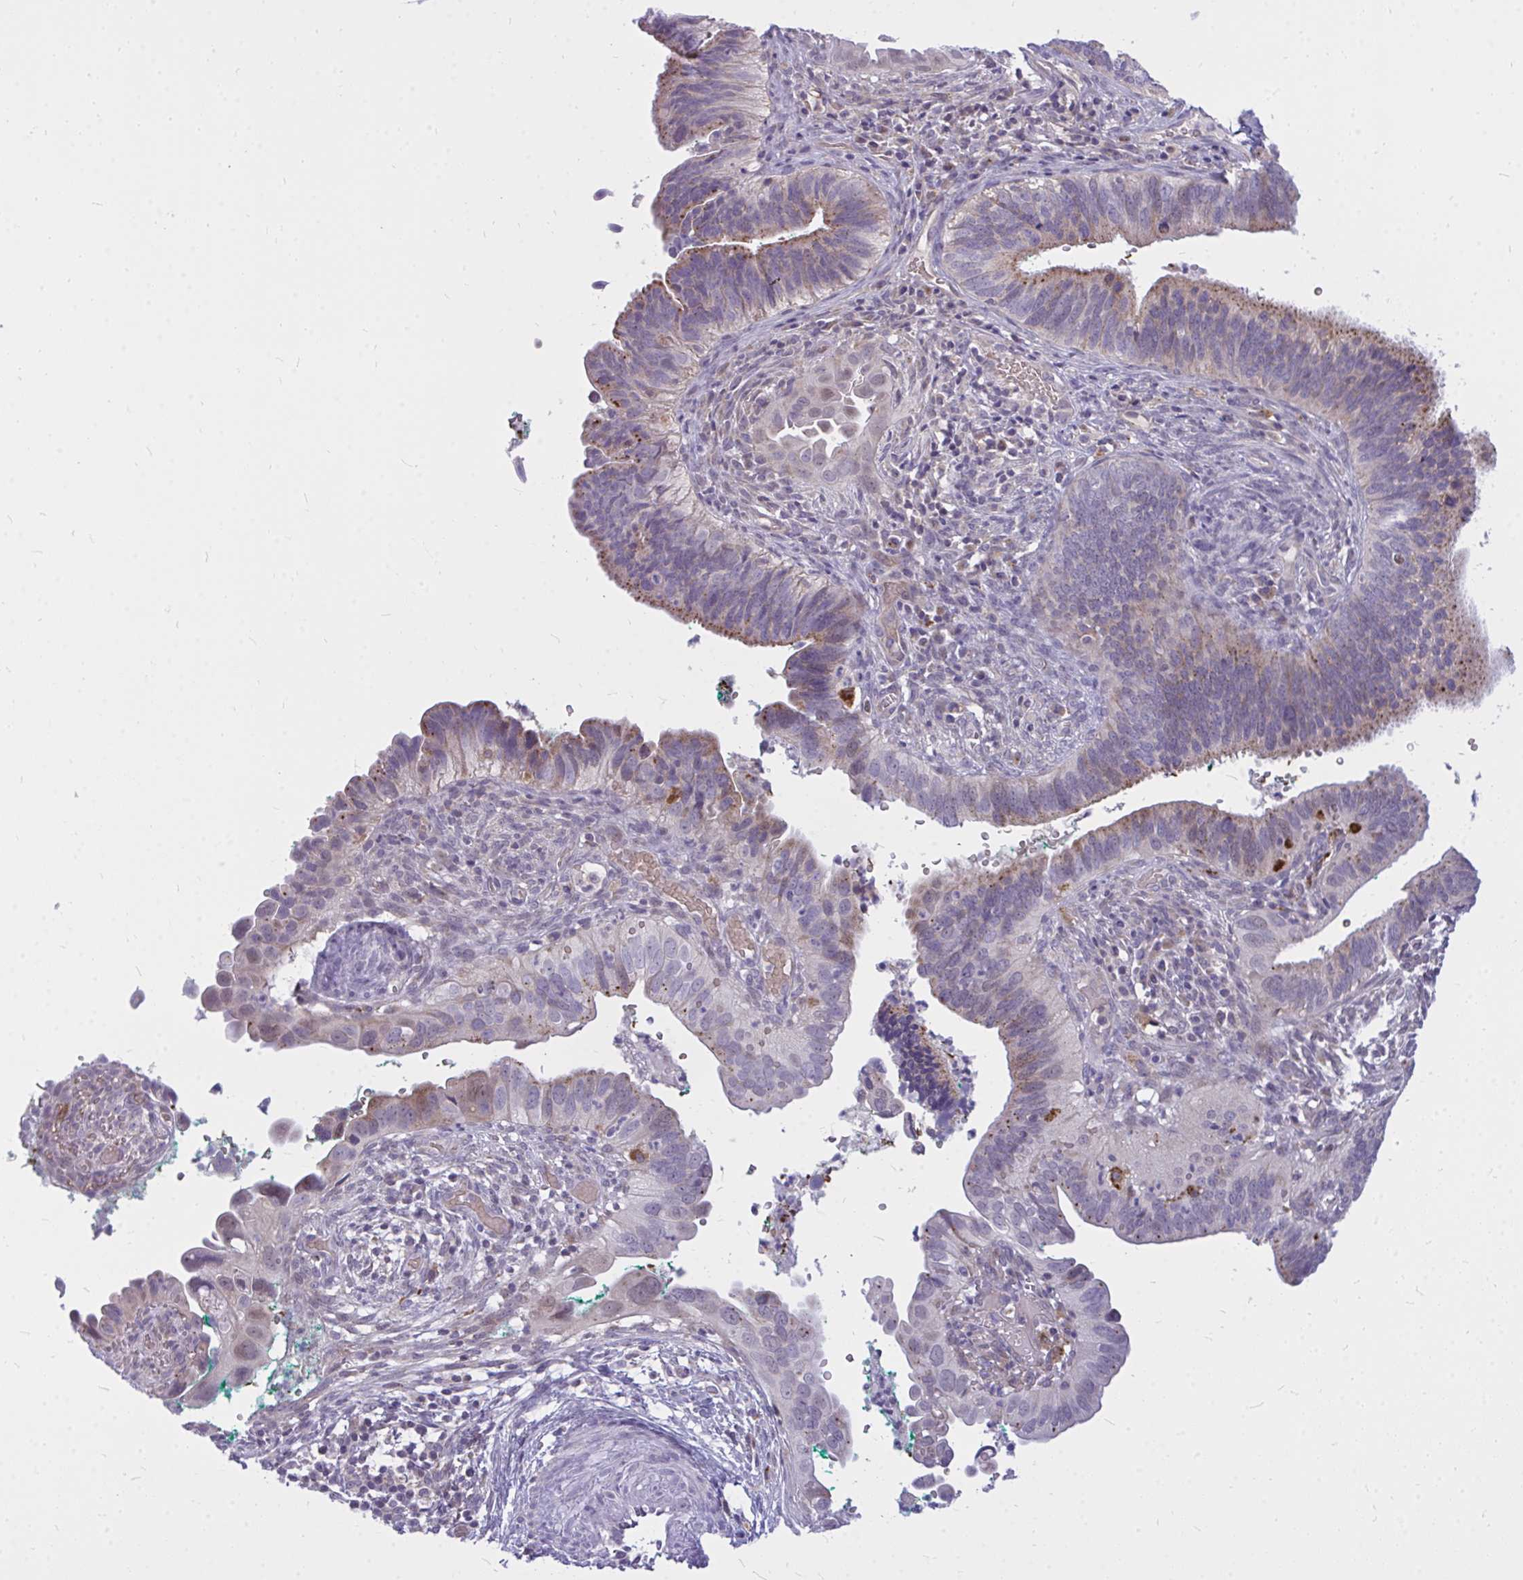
{"staining": {"intensity": "moderate", "quantity": "<25%", "location": "cytoplasmic/membranous"}, "tissue": "cervical cancer", "cell_type": "Tumor cells", "image_type": "cancer", "snomed": [{"axis": "morphology", "description": "Adenocarcinoma, NOS"}, {"axis": "topography", "description": "Cervix"}], "caption": "DAB (3,3'-diaminobenzidine) immunohistochemical staining of cervical adenocarcinoma reveals moderate cytoplasmic/membranous protein expression in approximately <25% of tumor cells. Immunohistochemistry (ihc) stains the protein of interest in brown and the nuclei are stained blue.", "gene": "ZSCAN25", "patient": {"sex": "female", "age": 42}}